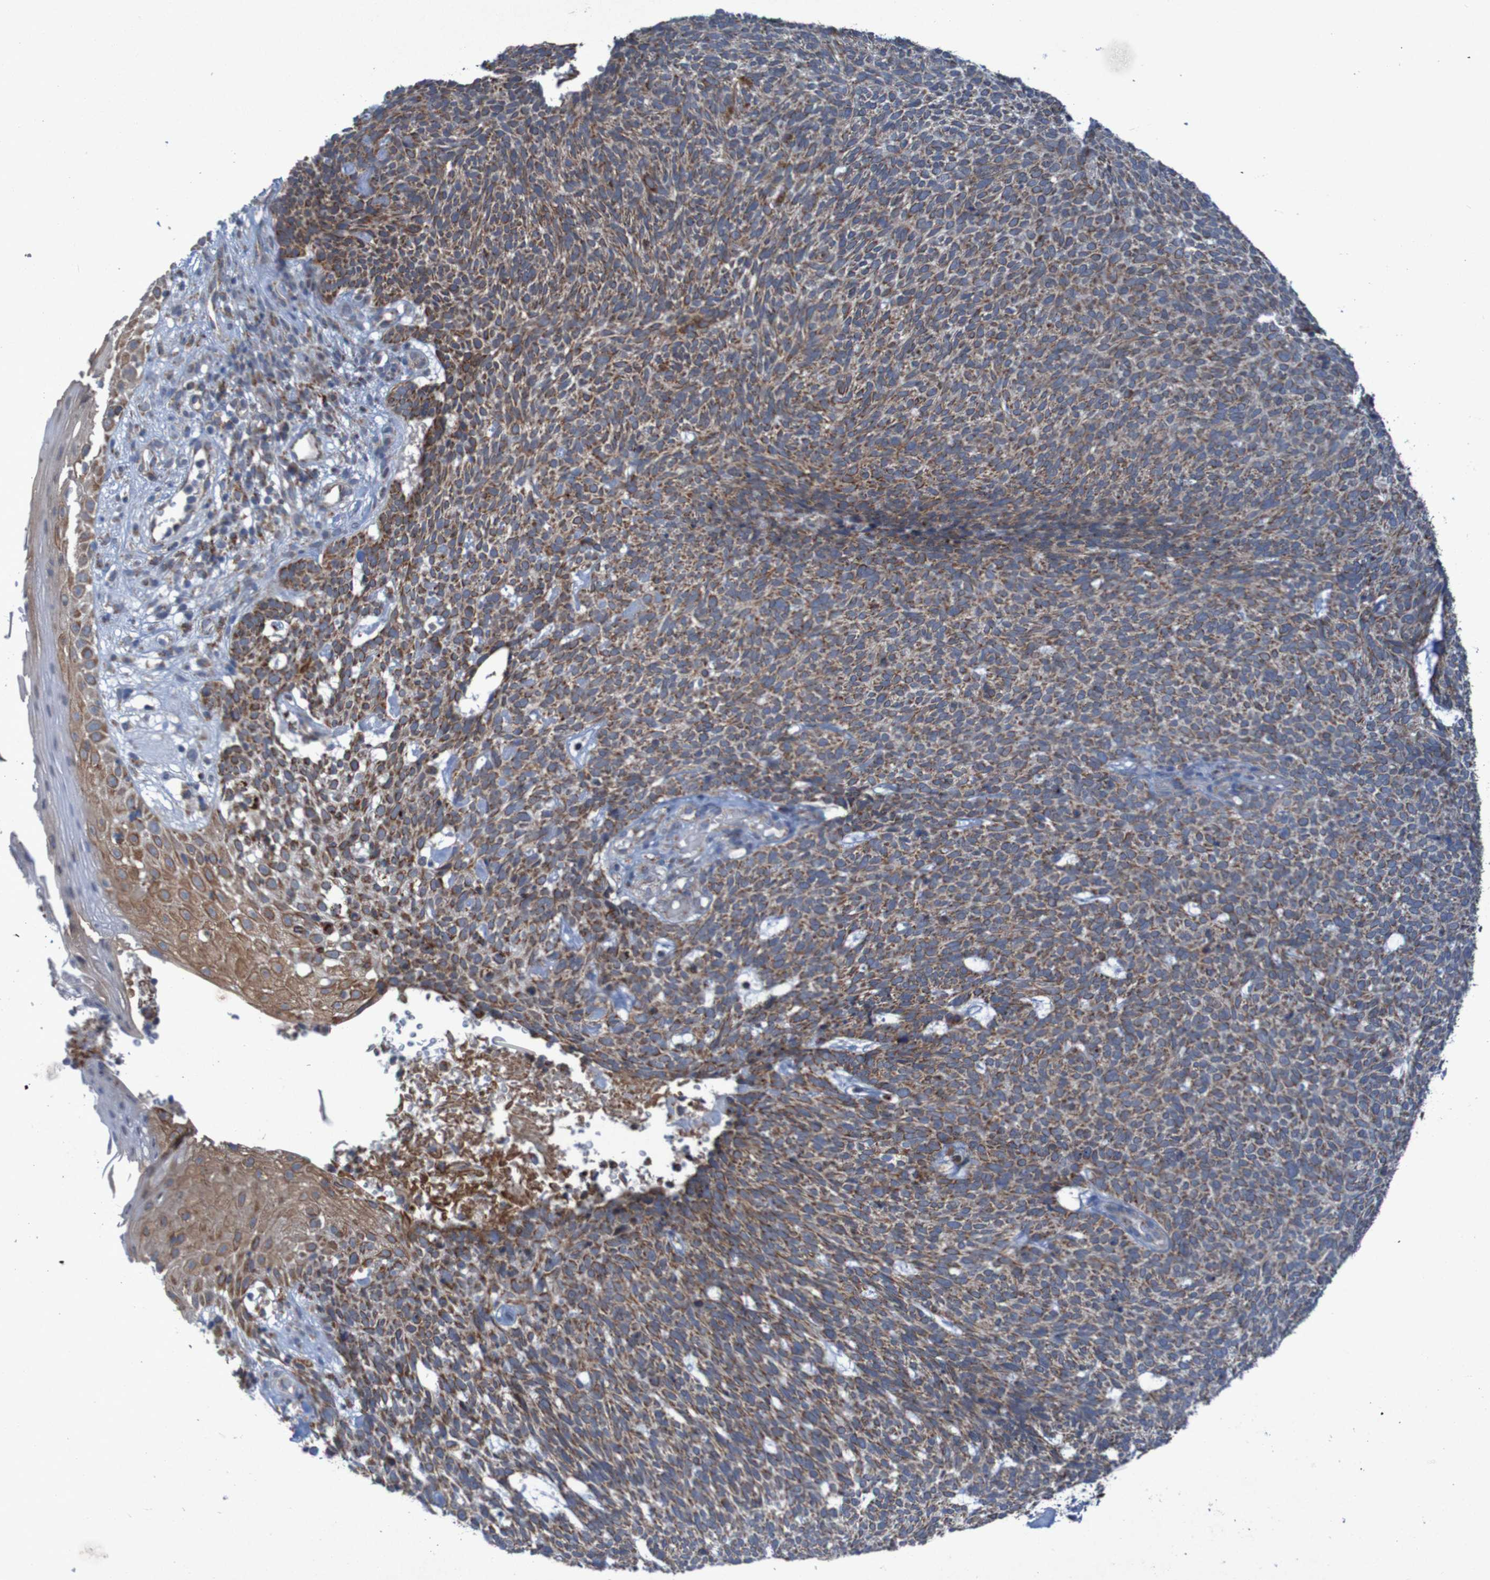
{"staining": {"intensity": "moderate", "quantity": ">75%", "location": "cytoplasmic/membranous"}, "tissue": "skin cancer", "cell_type": "Tumor cells", "image_type": "cancer", "snomed": [{"axis": "morphology", "description": "Basal cell carcinoma"}, {"axis": "topography", "description": "Skin"}], "caption": "Brown immunohistochemical staining in skin basal cell carcinoma demonstrates moderate cytoplasmic/membranous staining in approximately >75% of tumor cells. (DAB (3,3'-diaminobenzidine) IHC, brown staining for protein, blue staining for nuclei).", "gene": "CCDC51", "patient": {"sex": "female", "age": 84}}